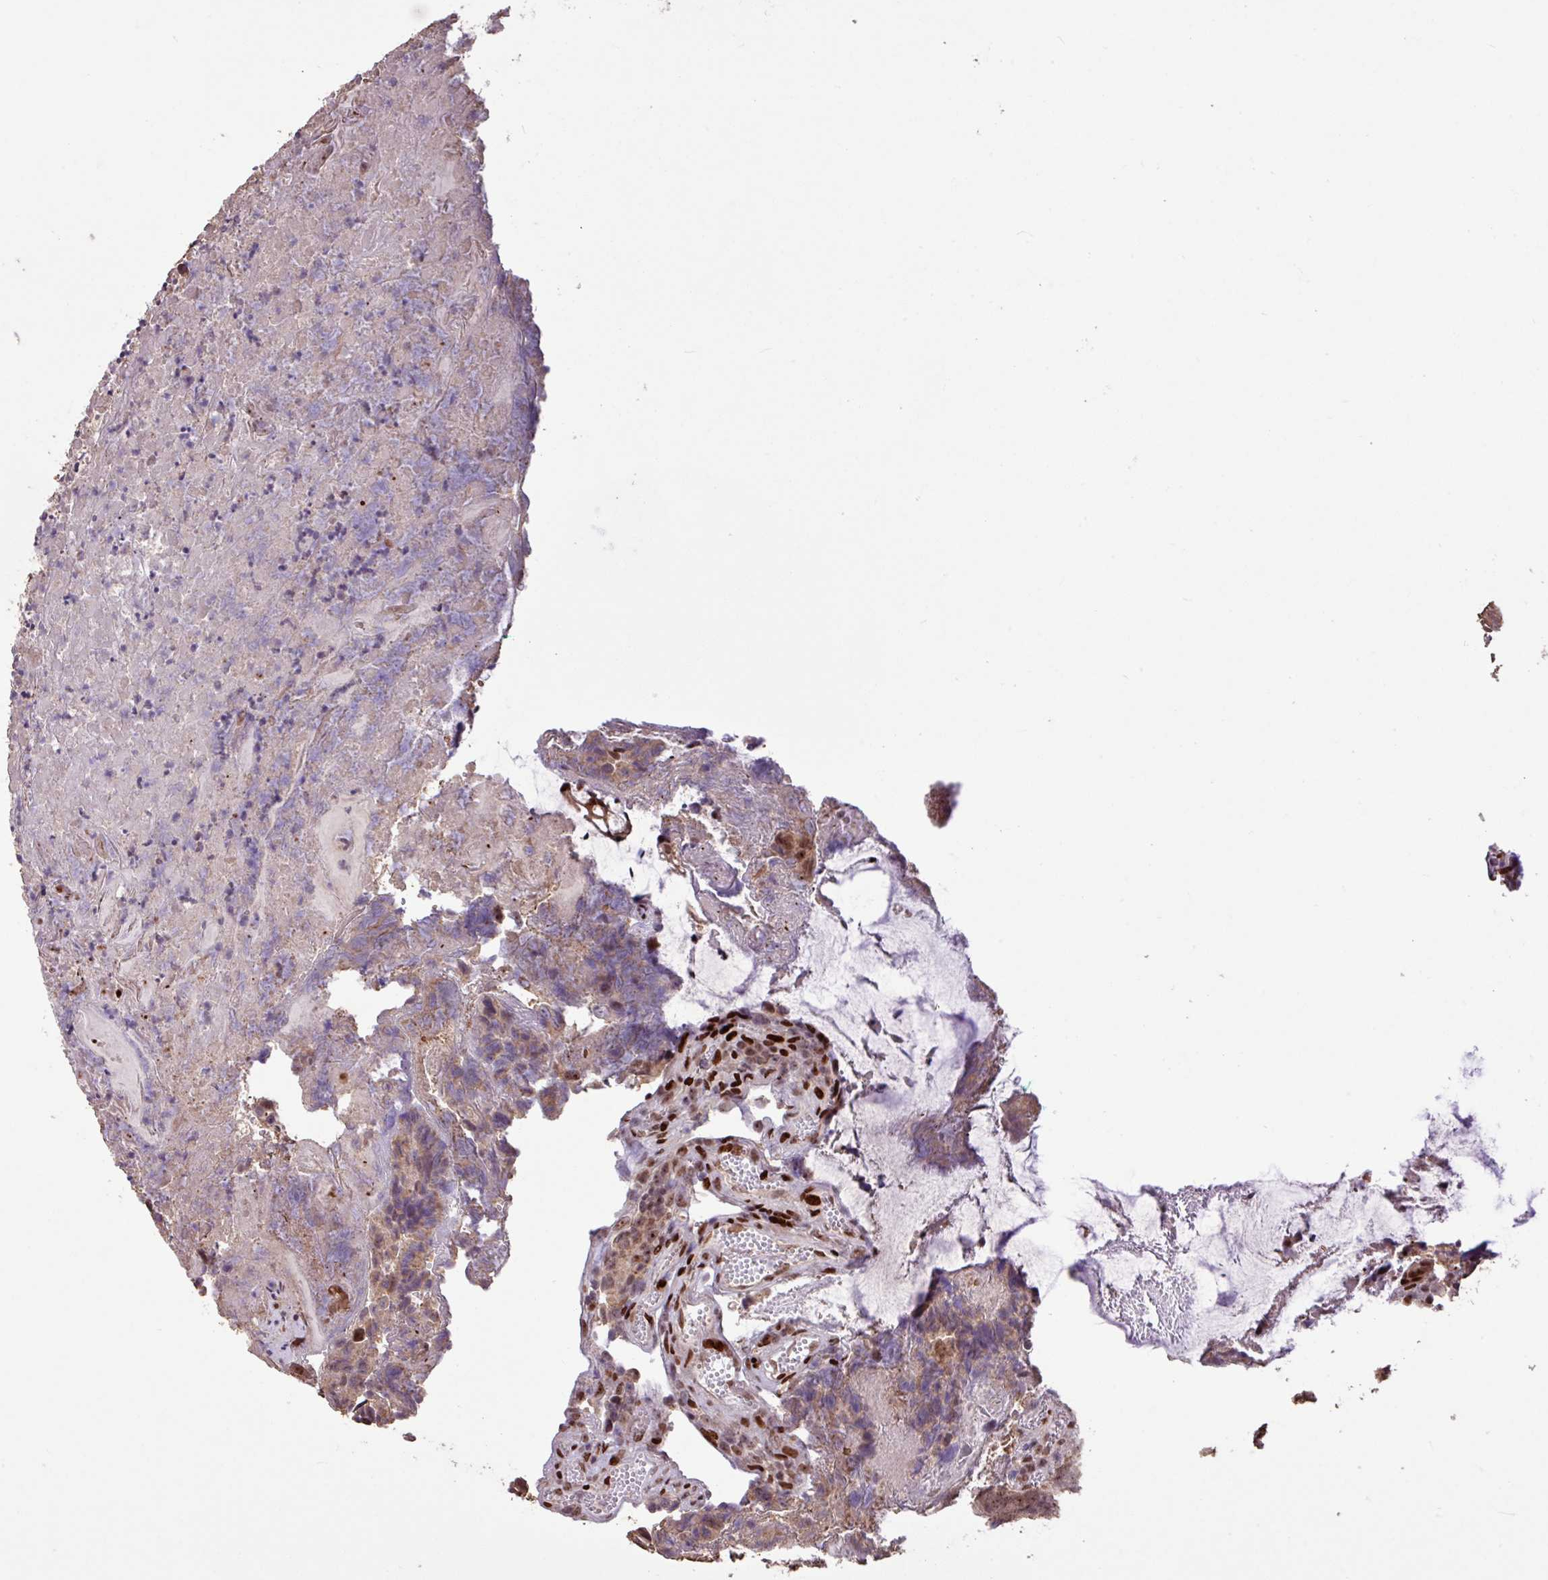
{"staining": {"intensity": "strong", "quantity": "25%-75%", "location": "nuclear"}, "tissue": "colorectal cancer", "cell_type": "Tumor cells", "image_type": "cancer", "snomed": [{"axis": "morphology", "description": "Adenocarcinoma, NOS"}, {"axis": "topography", "description": "Colon"}], "caption": "DAB immunohistochemical staining of adenocarcinoma (colorectal) demonstrates strong nuclear protein expression in approximately 25%-75% of tumor cells.", "gene": "ZNF709", "patient": {"sex": "female", "age": 67}}